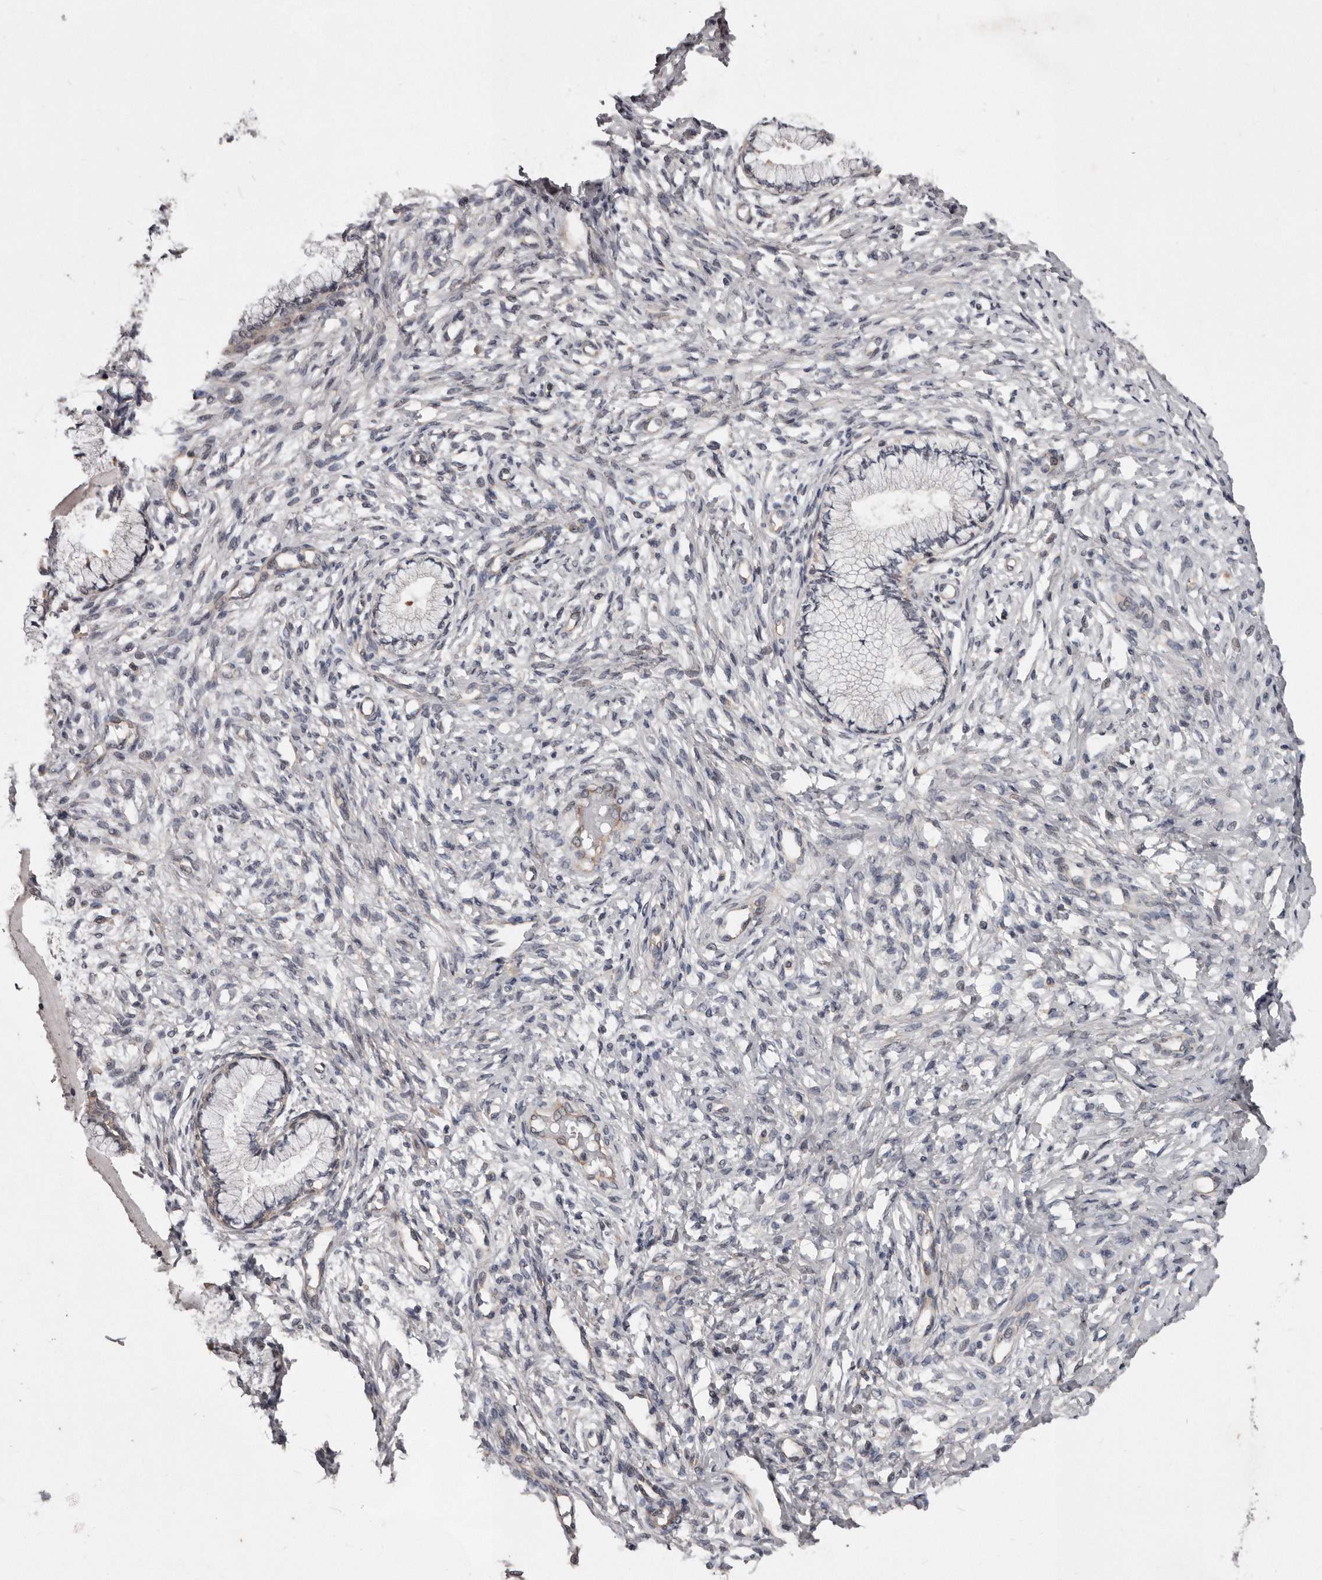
{"staining": {"intensity": "moderate", "quantity": "<25%", "location": "cytoplasmic/membranous"}, "tissue": "cervix", "cell_type": "Glandular cells", "image_type": "normal", "snomed": [{"axis": "morphology", "description": "Normal tissue, NOS"}, {"axis": "topography", "description": "Cervix"}], "caption": "Immunohistochemistry (IHC) micrograph of unremarkable cervix: human cervix stained using immunohistochemistry (IHC) displays low levels of moderate protein expression localized specifically in the cytoplasmic/membranous of glandular cells, appearing as a cytoplasmic/membranous brown color.", "gene": "ARMCX1", "patient": {"sex": "female", "age": 36}}